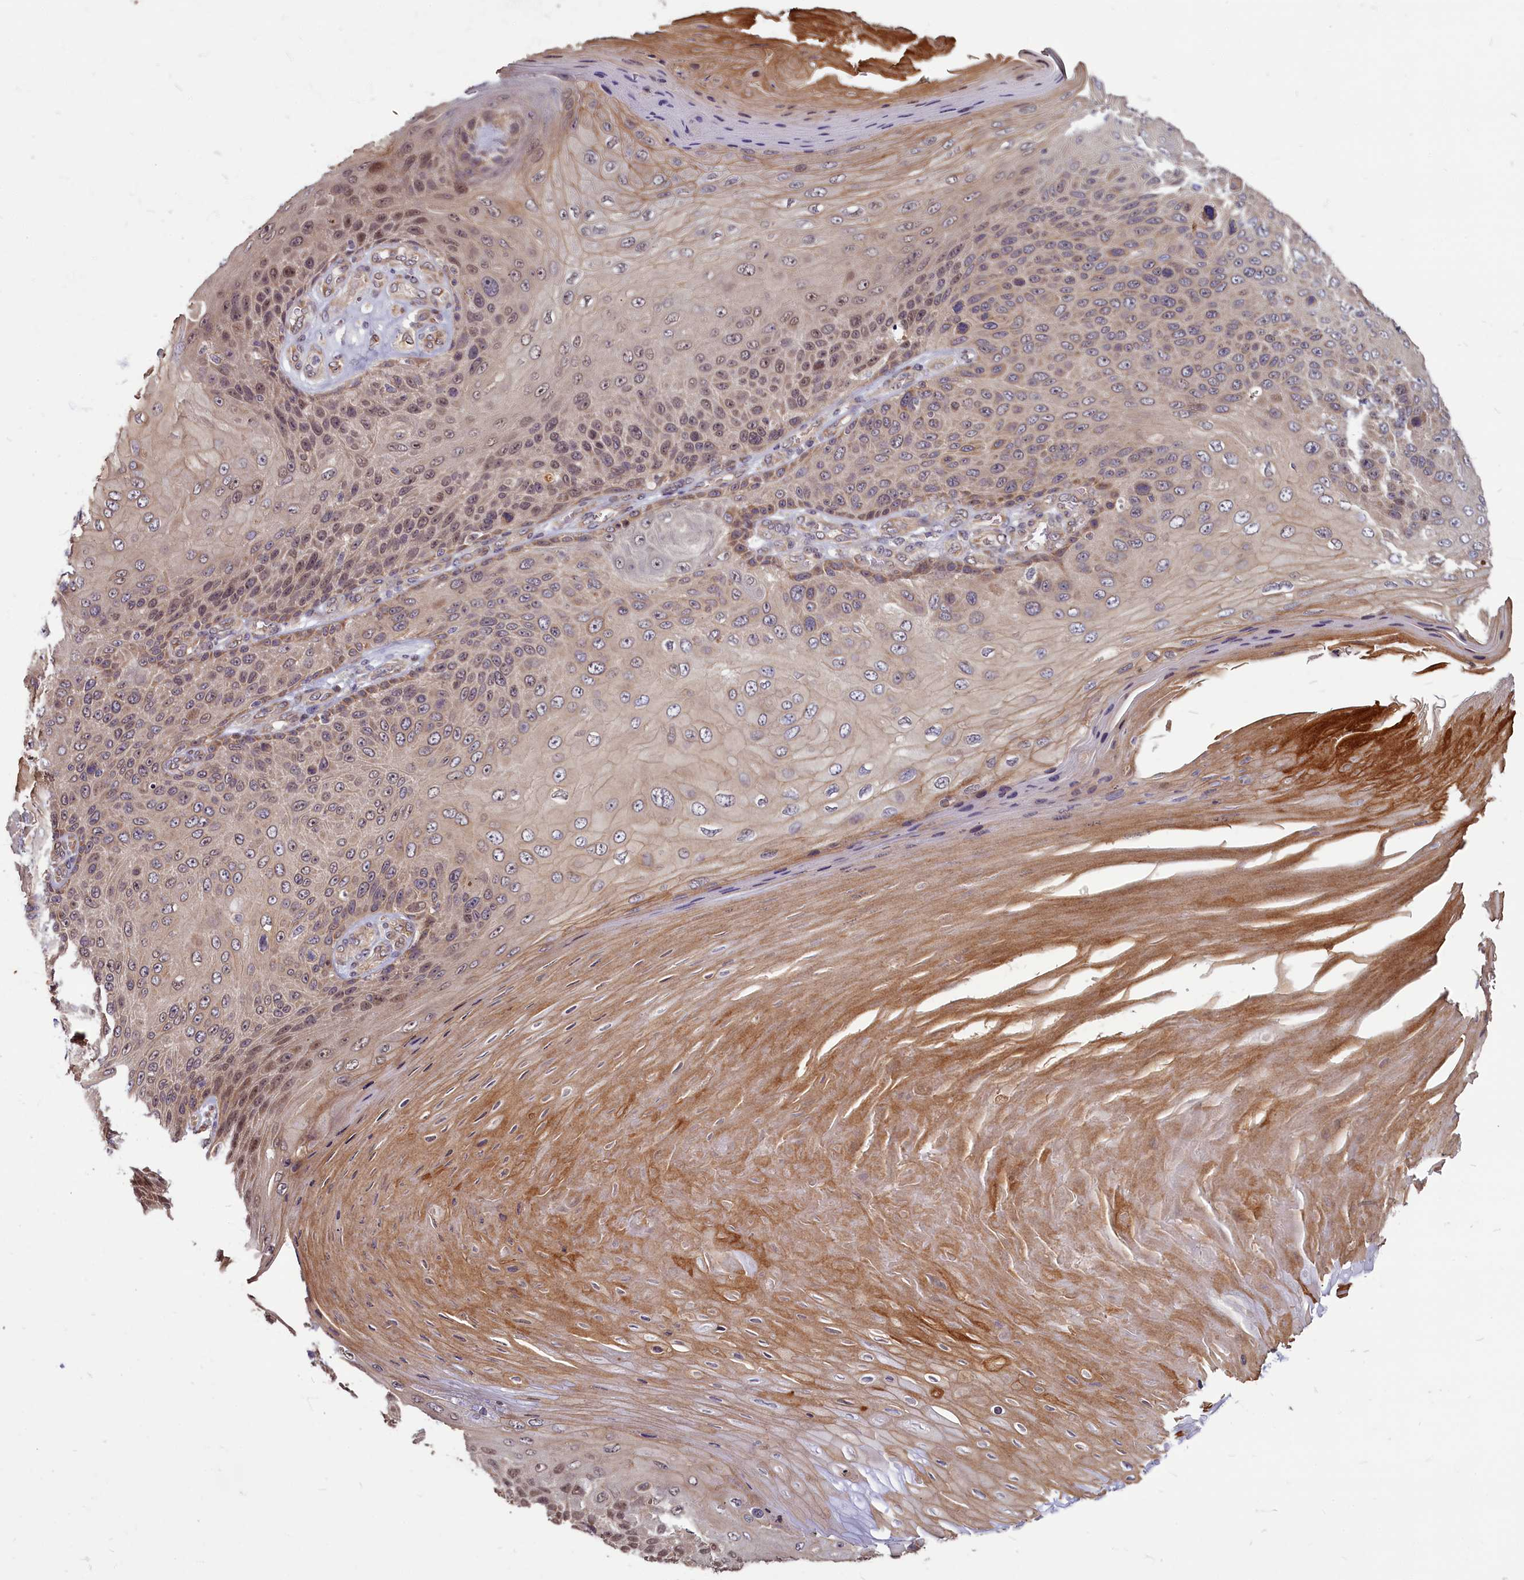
{"staining": {"intensity": "moderate", "quantity": ">75%", "location": "cytoplasmic/membranous,nuclear"}, "tissue": "skin cancer", "cell_type": "Tumor cells", "image_type": "cancer", "snomed": [{"axis": "morphology", "description": "Squamous cell carcinoma, NOS"}, {"axis": "topography", "description": "Skin"}], "caption": "Immunohistochemistry (IHC) (DAB (3,3'-diaminobenzidine)) staining of squamous cell carcinoma (skin) exhibits moderate cytoplasmic/membranous and nuclear protein positivity in about >75% of tumor cells. (DAB IHC with brightfield microscopy, high magnification).", "gene": "MYCBP", "patient": {"sex": "female", "age": 88}}